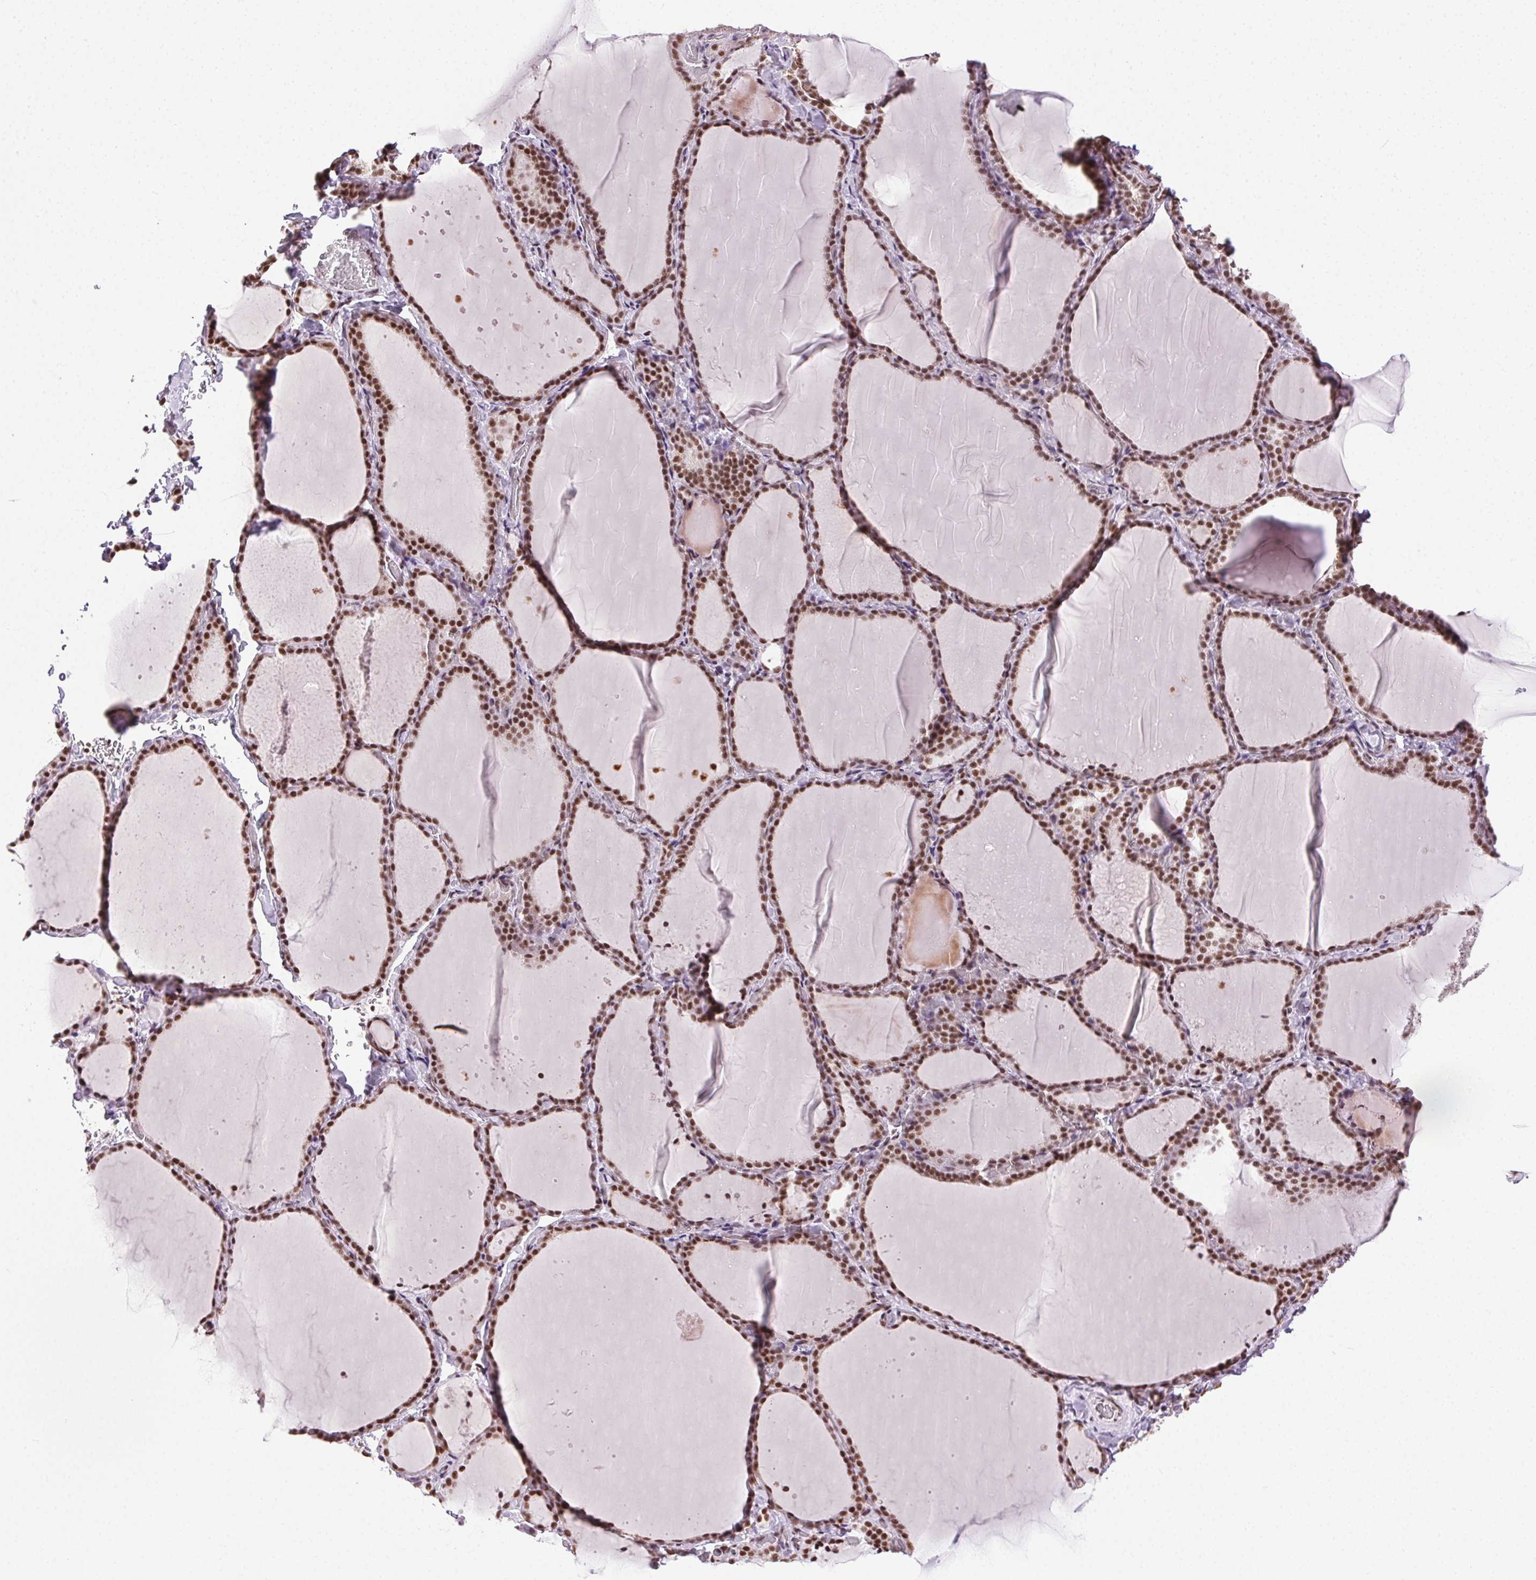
{"staining": {"intensity": "moderate", "quantity": ">75%", "location": "nuclear"}, "tissue": "thyroid gland", "cell_type": "Glandular cells", "image_type": "normal", "snomed": [{"axis": "morphology", "description": "Normal tissue, NOS"}, {"axis": "topography", "description": "Thyroid gland"}], "caption": "IHC (DAB) staining of benign thyroid gland exhibits moderate nuclear protein staining in about >75% of glandular cells. The protein is shown in brown color, while the nuclei are stained blue.", "gene": "TRA2B", "patient": {"sex": "female", "age": 22}}